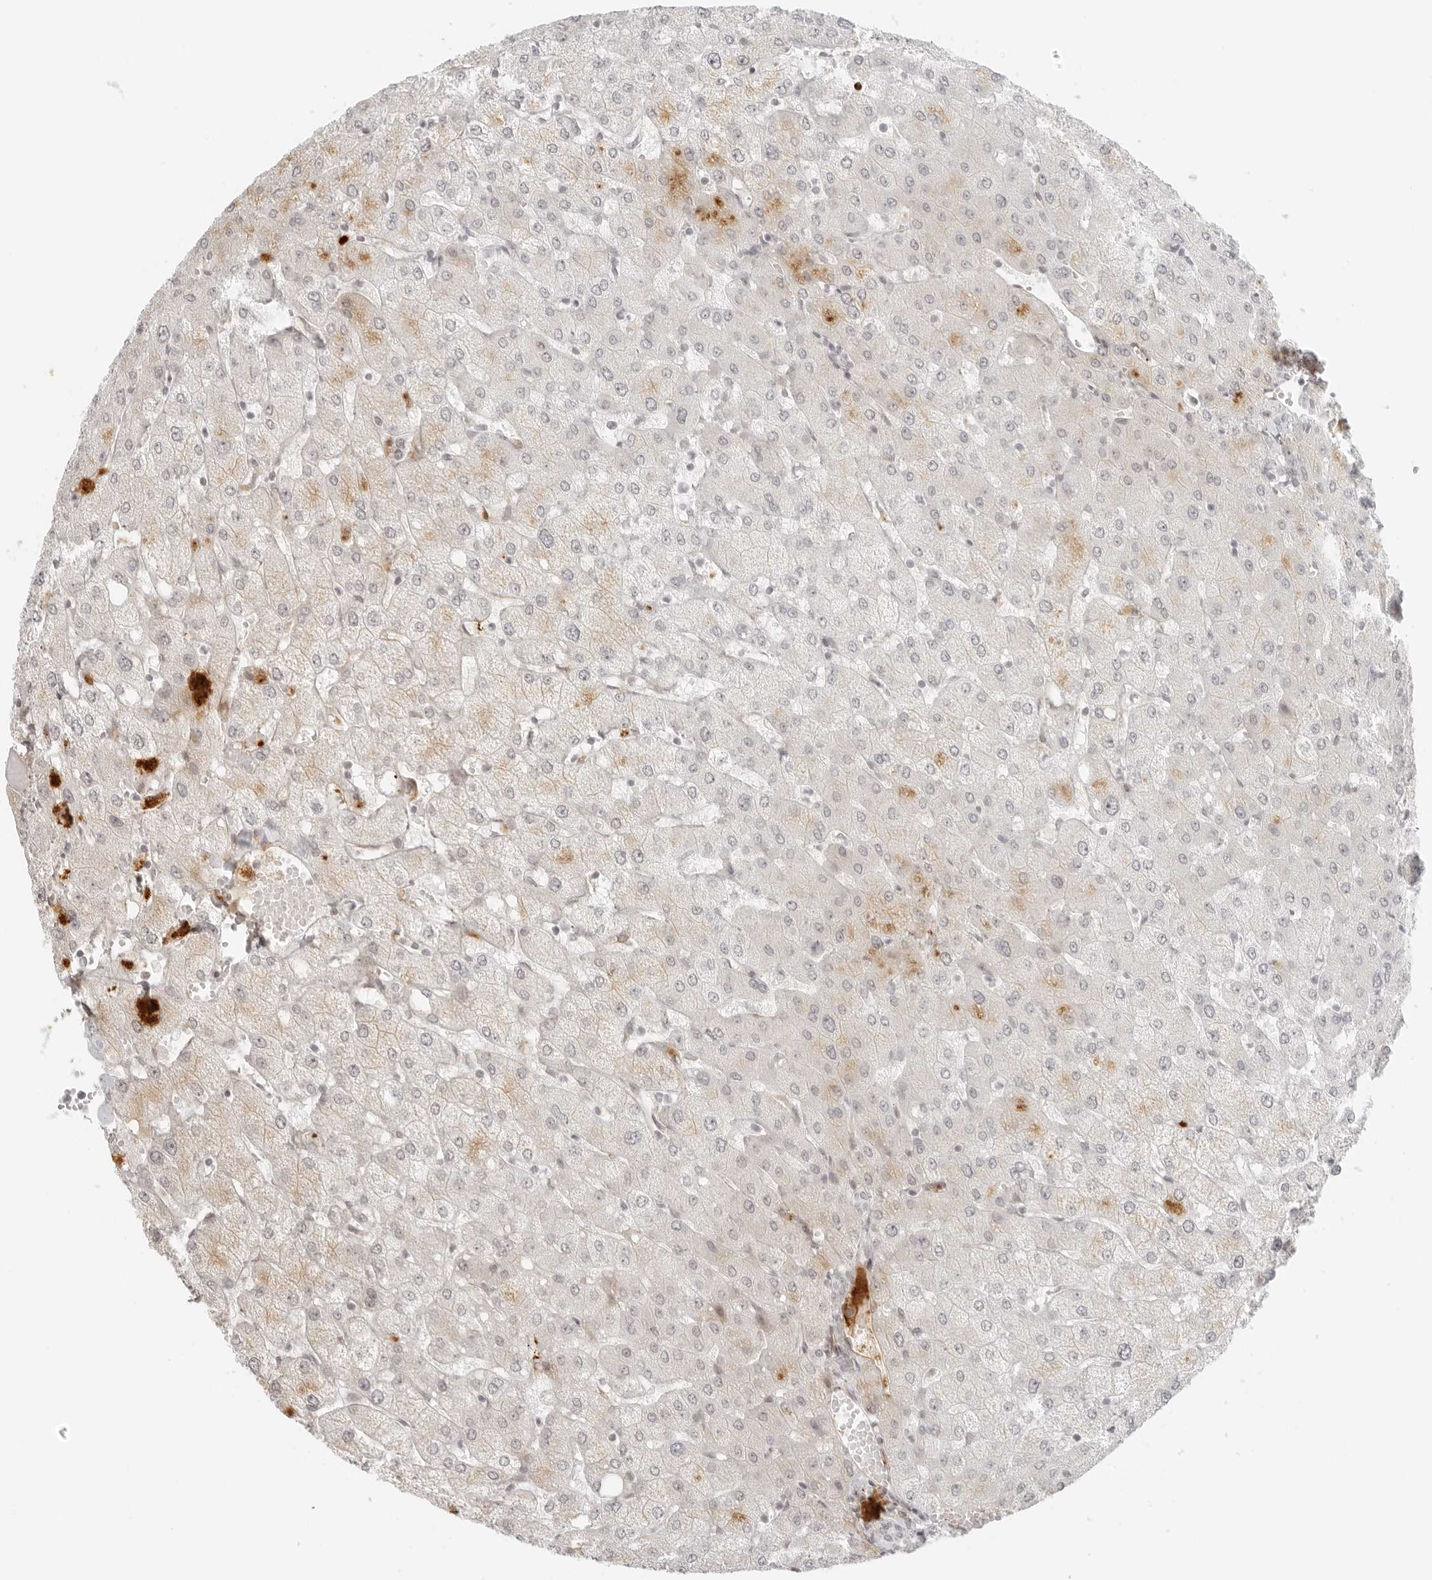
{"staining": {"intensity": "negative", "quantity": "none", "location": "none"}, "tissue": "liver", "cell_type": "Cholangiocytes", "image_type": "normal", "snomed": [{"axis": "morphology", "description": "Normal tissue, NOS"}, {"axis": "topography", "description": "Liver"}], "caption": "Immunohistochemistry histopathology image of unremarkable liver: liver stained with DAB (3,3'-diaminobenzidine) reveals no significant protein positivity in cholangiocytes. The staining was performed using DAB (3,3'-diaminobenzidine) to visualize the protein expression in brown, while the nuclei were stained in blue with hematoxylin (Magnification: 20x).", "gene": "ZNF678", "patient": {"sex": "female", "age": 54}}